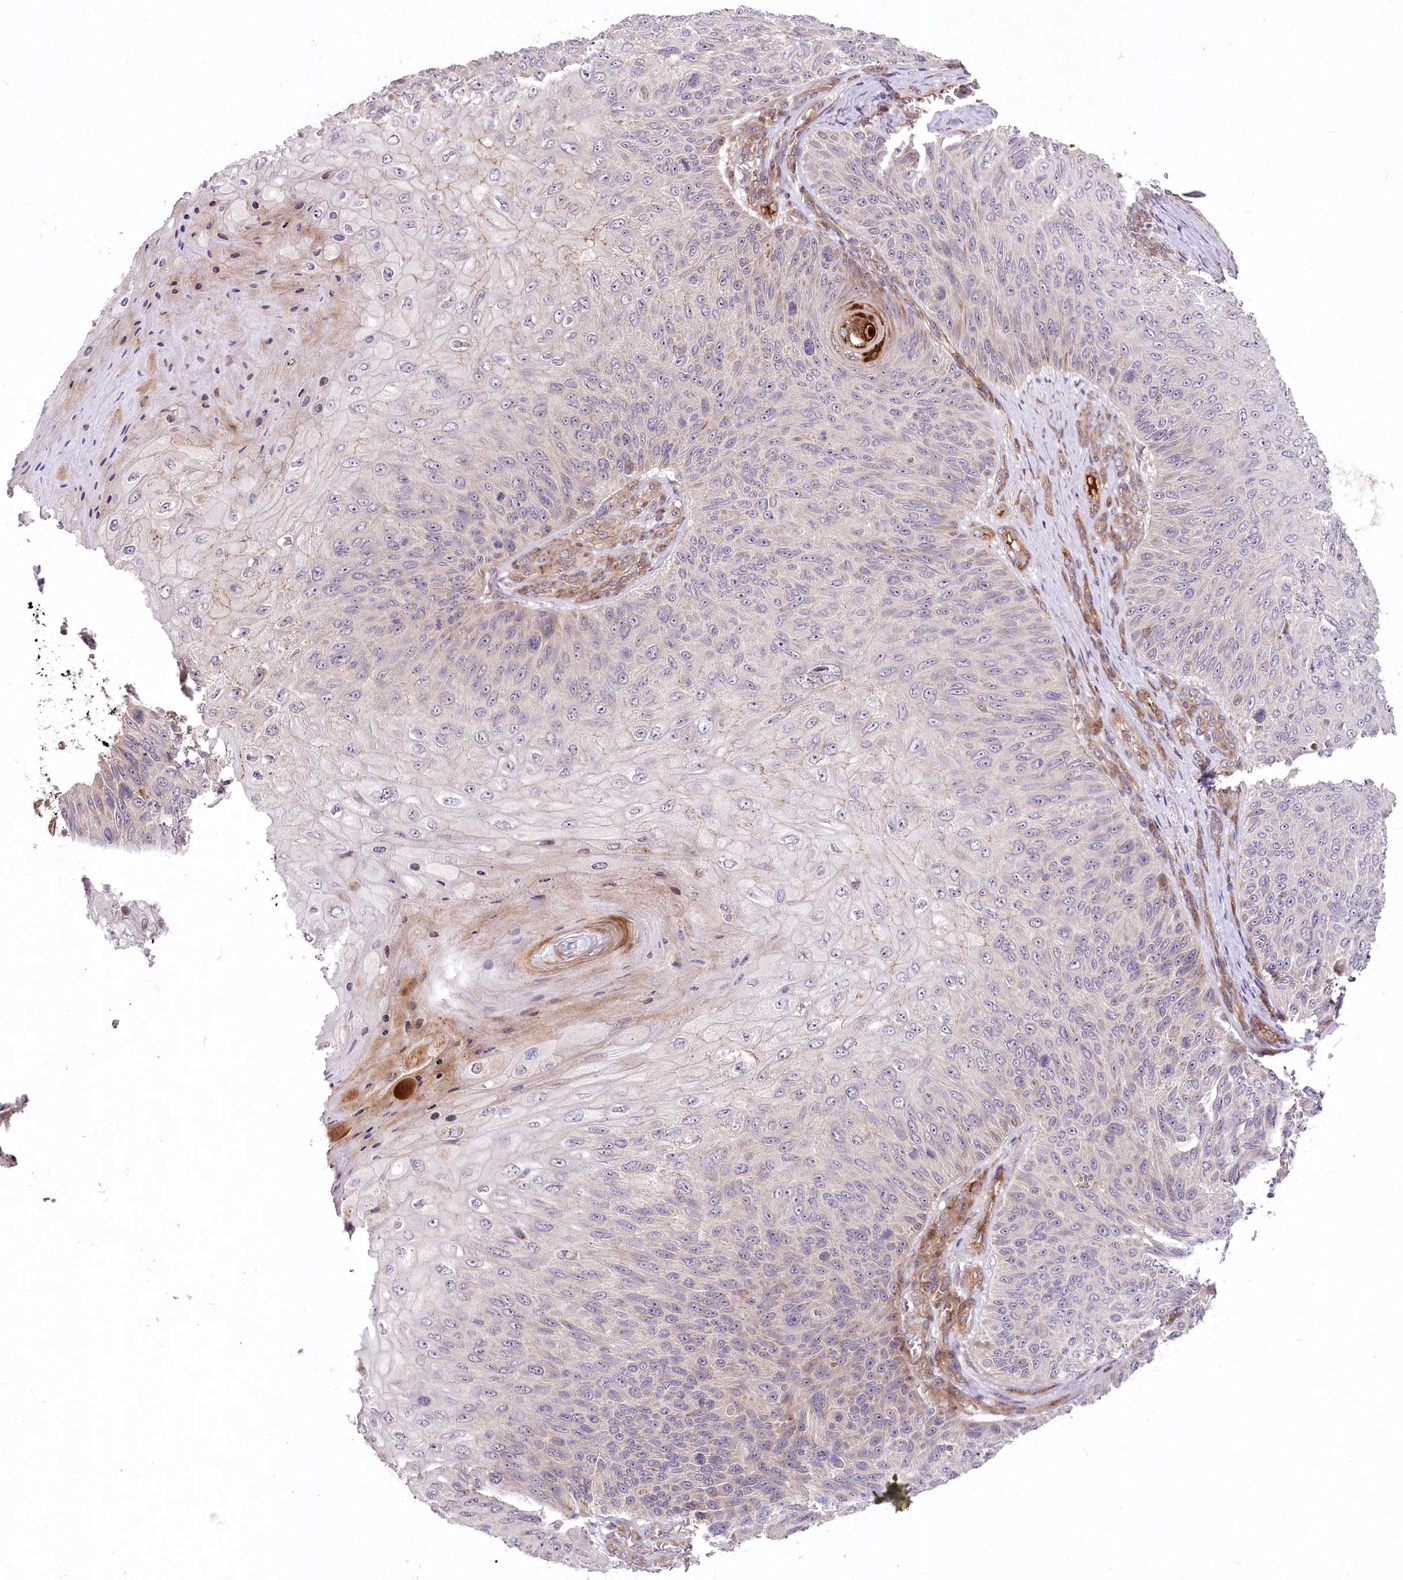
{"staining": {"intensity": "weak", "quantity": "<25%", "location": "cytoplasmic/membranous"}, "tissue": "skin cancer", "cell_type": "Tumor cells", "image_type": "cancer", "snomed": [{"axis": "morphology", "description": "Squamous cell carcinoma, NOS"}, {"axis": "topography", "description": "Skin"}], "caption": "There is no significant staining in tumor cells of skin cancer (squamous cell carcinoma).", "gene": "PSTK", "patient": {"sex": "female", "age": 88}}